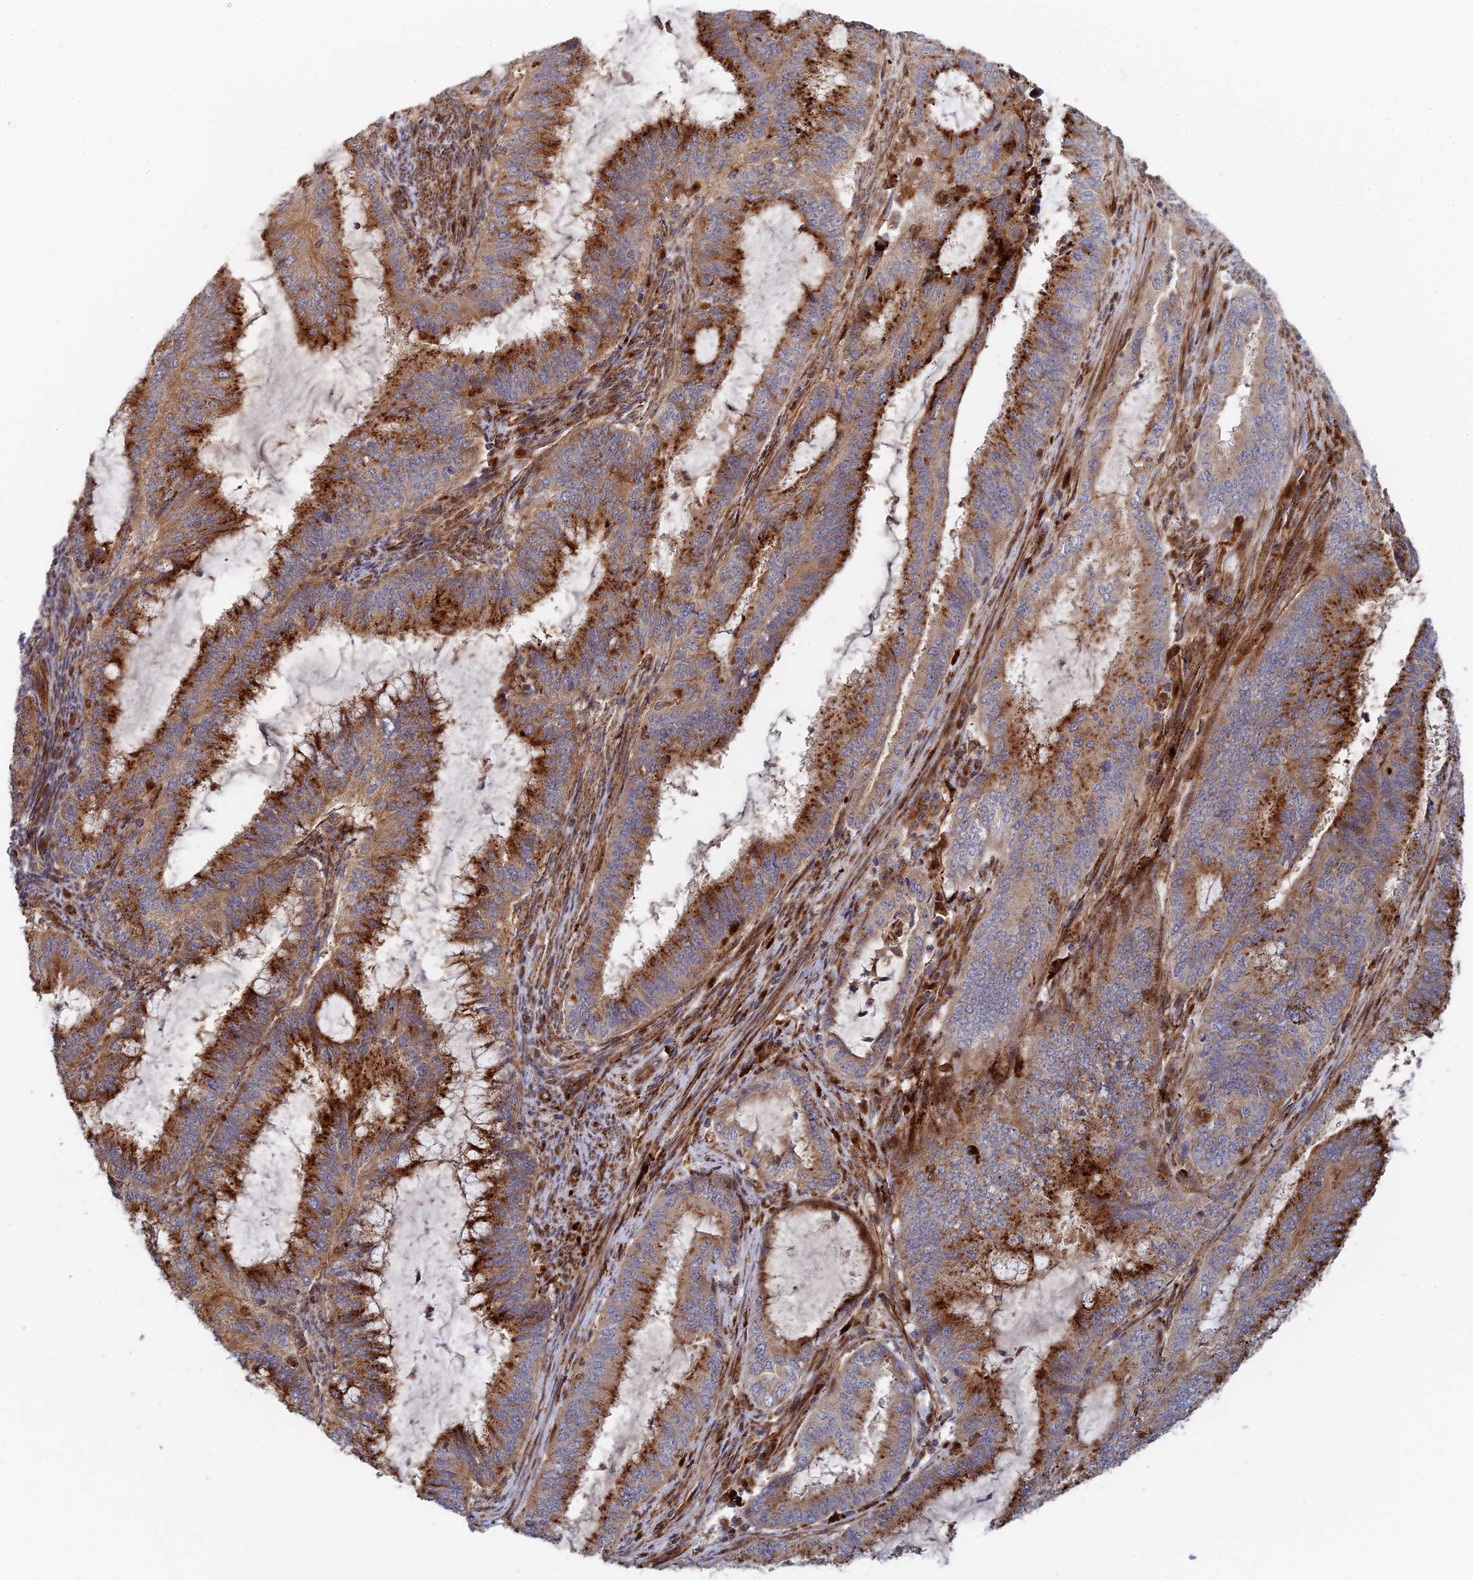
{"staining": {"intensity": "strong", "quantity": ">75%", "location": "cytoplasmic/membranous"}, "tissue": "endometrial cancer", "cell_type": "Tumor cells", "image_type": "cancer", "snomed": [{"axis": "morphology", "description": "Adenocarcinoma, NOS"}, {"axis": "topography", "description": "Endometrium"}], "caption": "Protein expression analysis of adenocarcinoma (endometrial) displays strong cytoplasmic/membranous expression in approximately >75% of tumor cells. (Brightfield microscopy of DAB IHC at high magnification).", "gene": "PPP2R3C", "patient": {"sex": "female", "age": 51}}